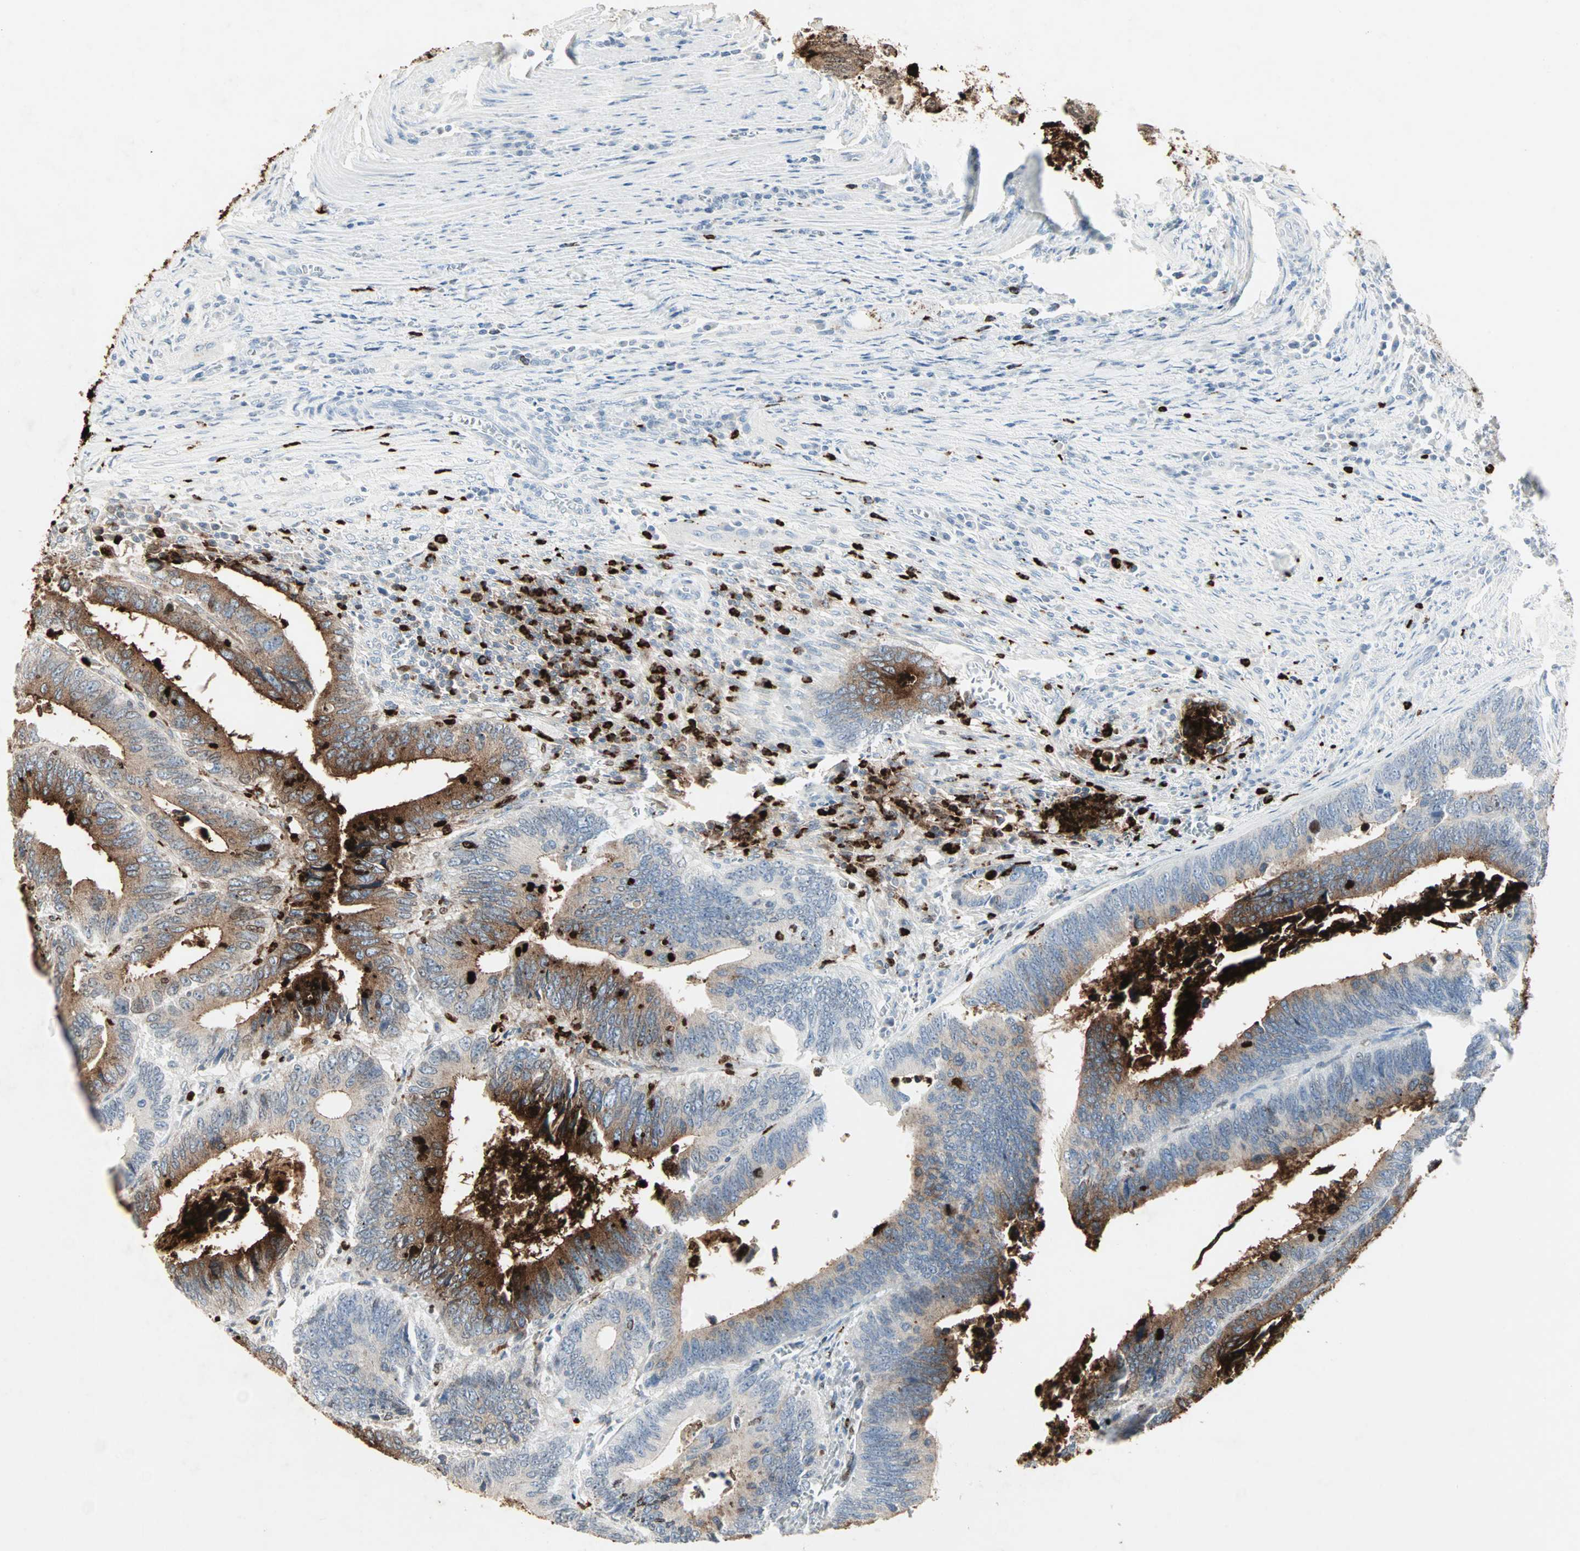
{"staining": {"intensity": "strong", "quantity": "25%-75%", "location": "cytoplasmic/membranous"}, "tissue": "colorectal cancer", "cell_type": "Tumor cells", "image_type": "cancer", "snomed": [{"axis": "morphology", "description": "Adenocarcinoma, NOS"}, {"axis": "topography", "description": "Colon"}], "caption": "Protein staining by immunohistochemistry (IHC) shows strong cytoplasmic/membranous positivity in approximately 25%-75% of tumor cells in colorectal adenocarcinoma.", "gene": "CEACAM6", "patient": {"sex": "male", "age": 72}}